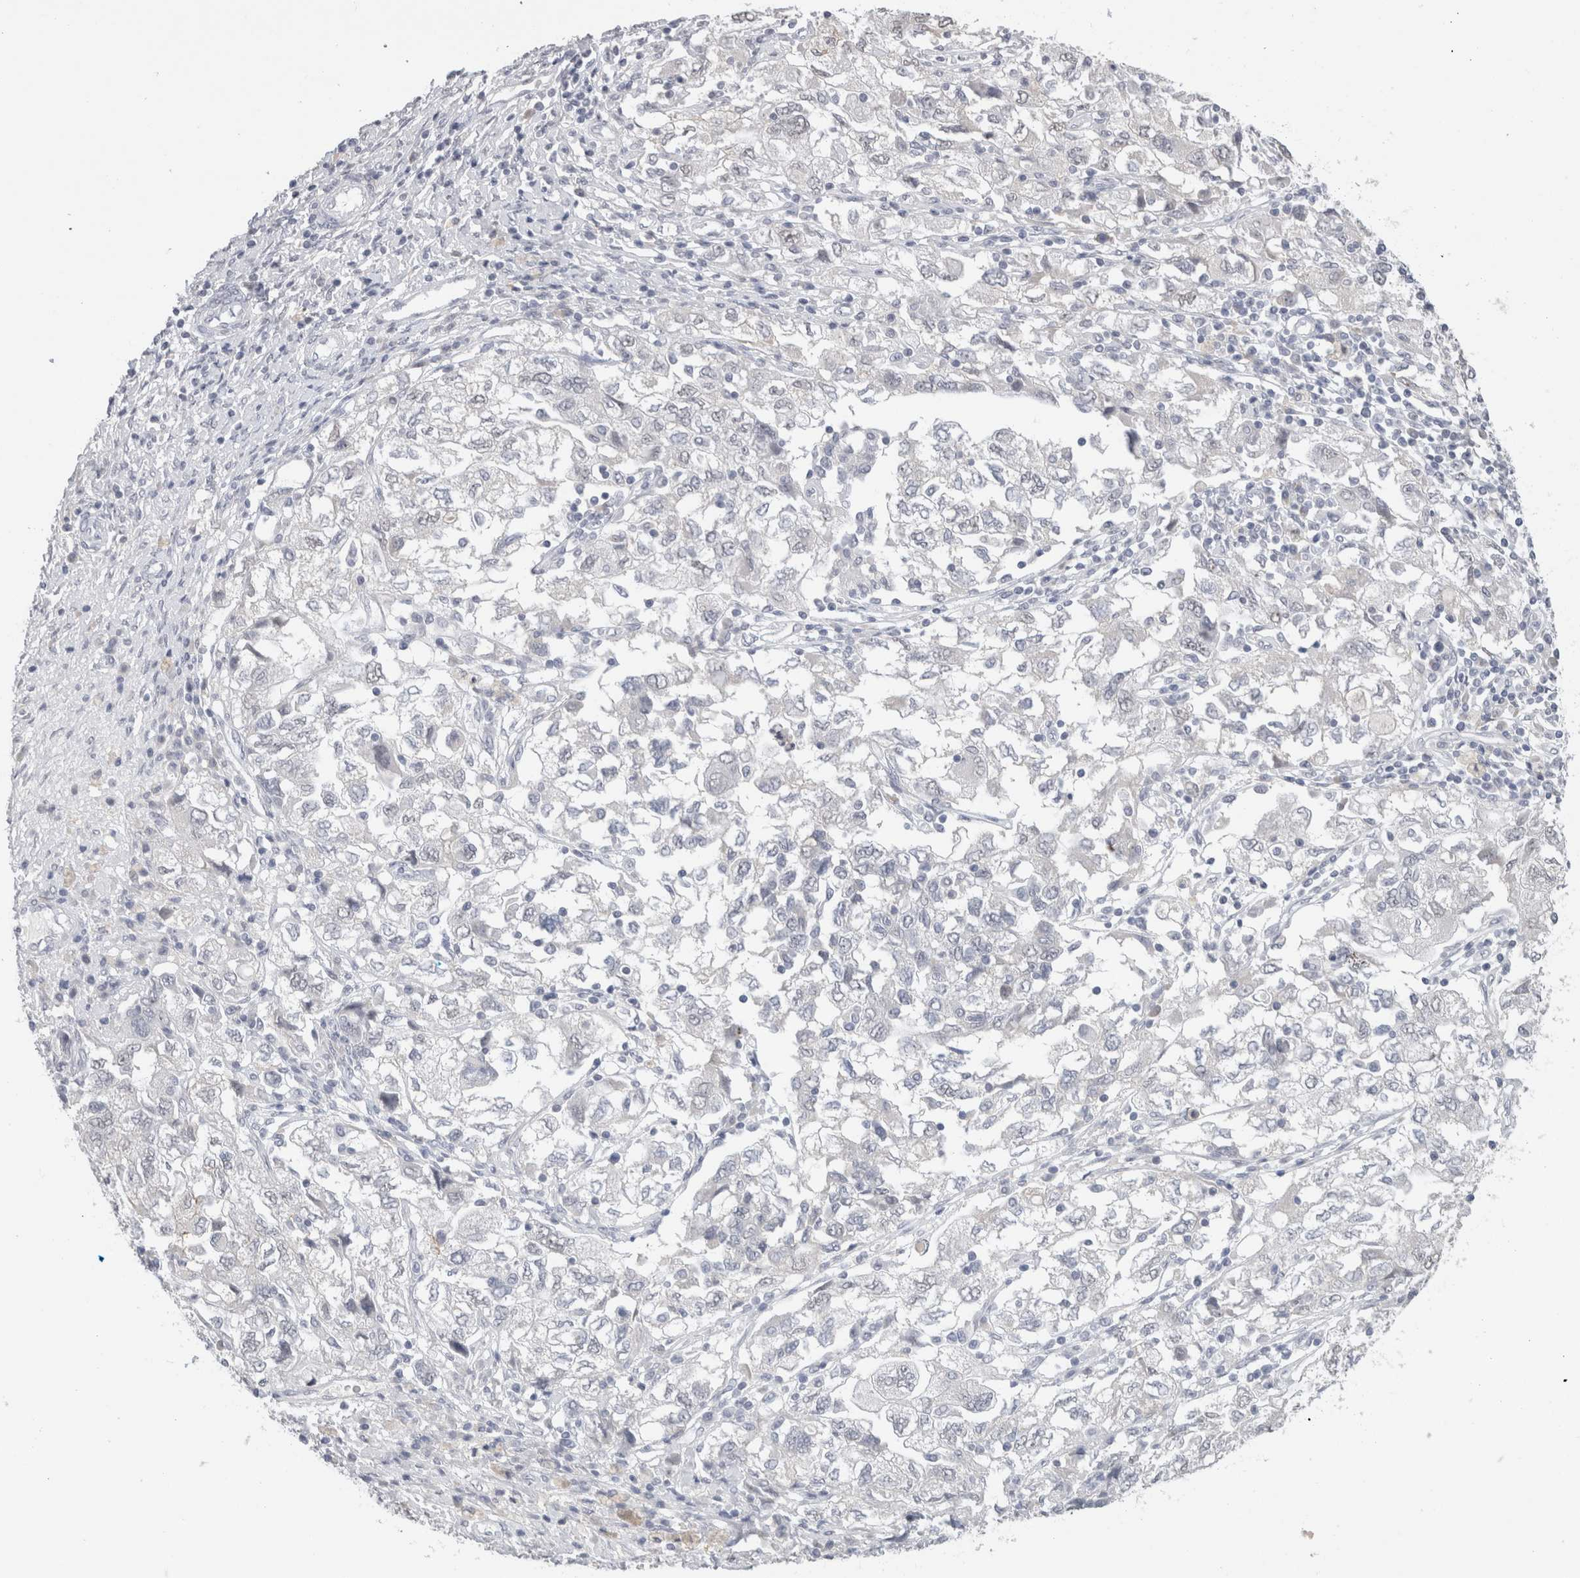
{"staining": {"intensity": "negative", "quantity": "none", "location": "none"}, "tissue": "ovarian cancer", "cell_type": "Tumor cells", "image_type": "cancer", "snomed": [{"axis": "morphology", "description": "Carcinoma, NOS"}, {"axis": "morphology", "description": "Cystadenocarcinoma, serous, NOS"}, {"axis": "topography", "description": "Ovary"}], "caption": "Immunohistochemical staining of carcinoma (ovarian) displays no significant expression in tumor cells. (IHC, brightfield microscopy, high magnification).", "gene": "CADM3", "patient": {"sex": "female", "age": 69}}